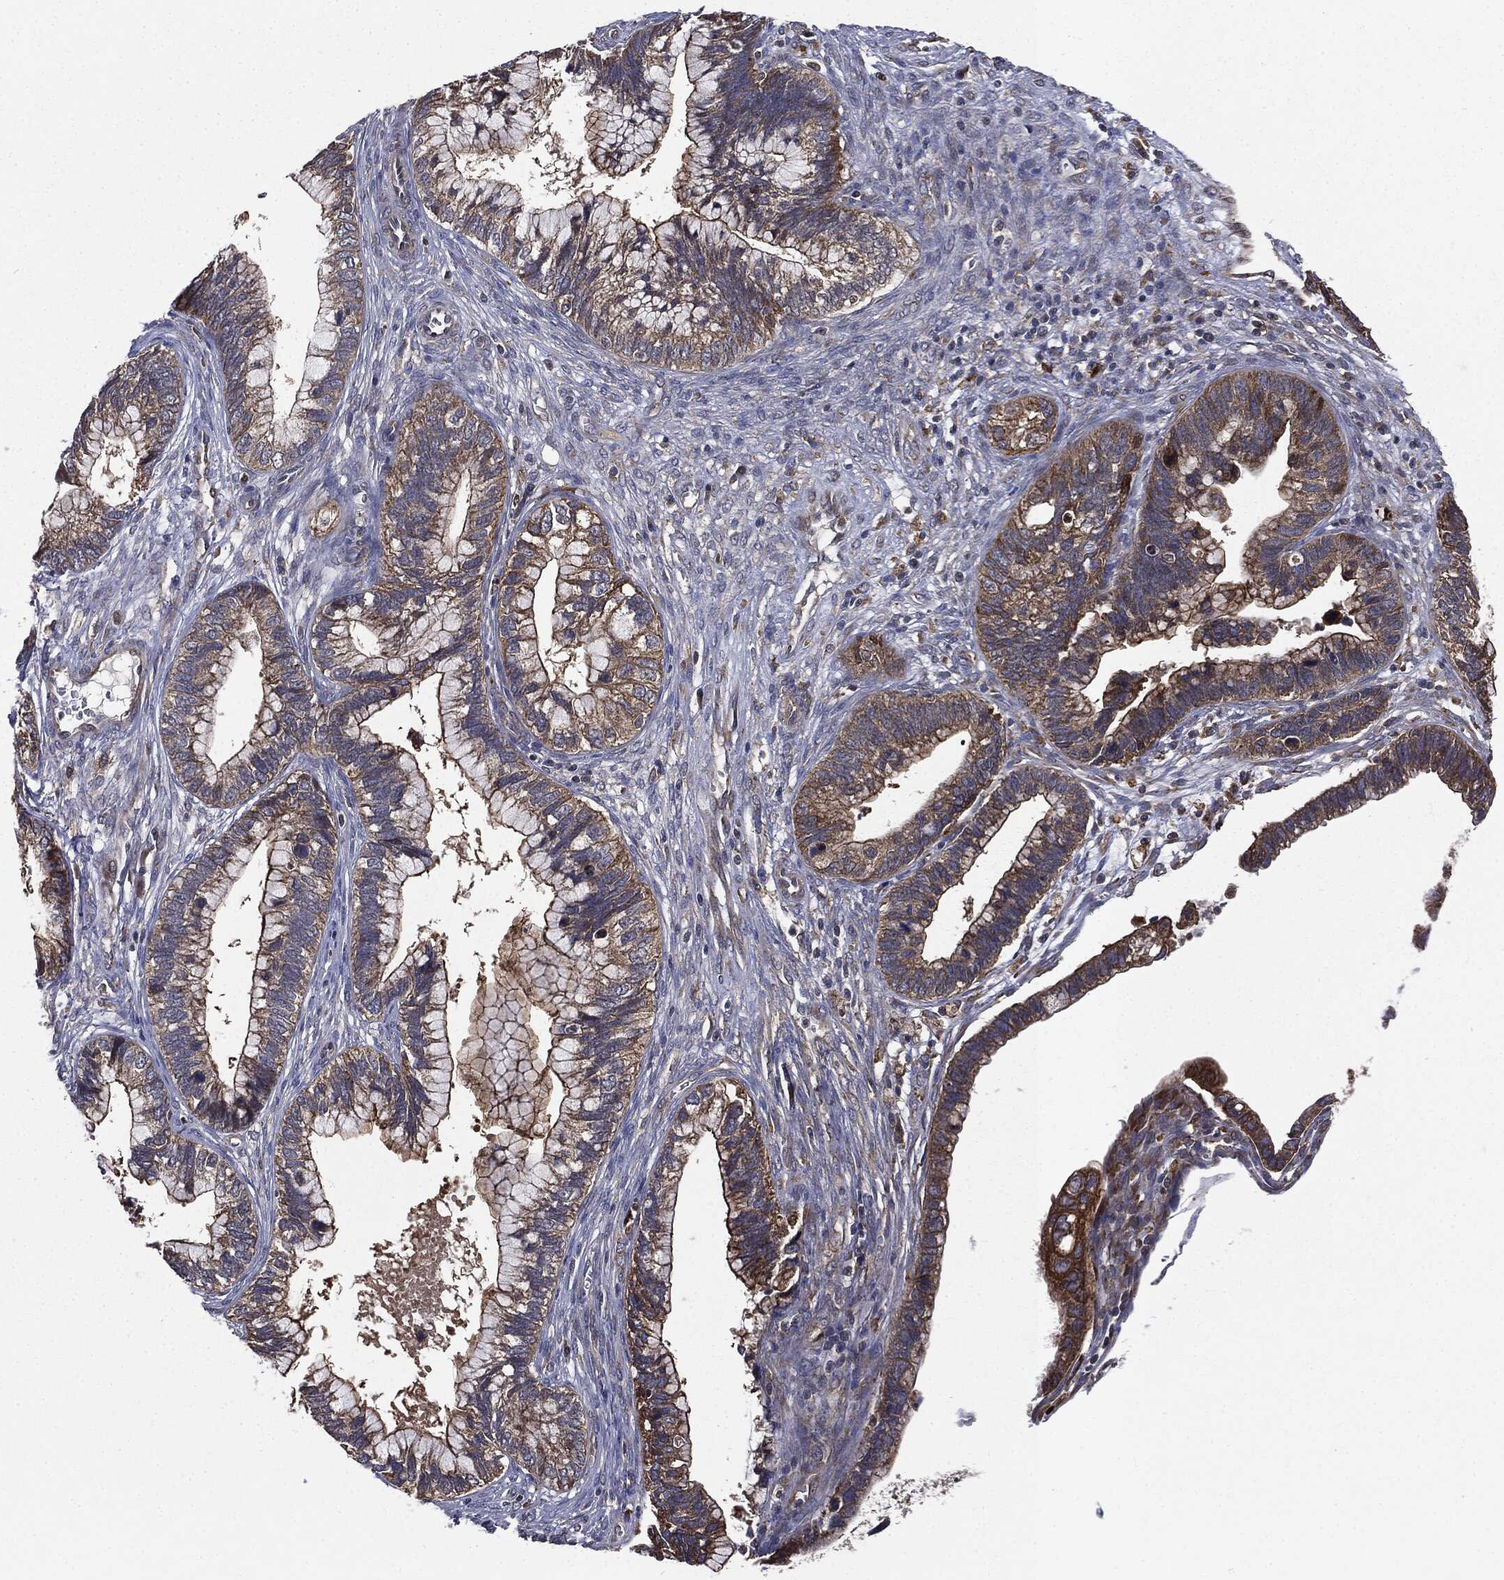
{"staining": {"intensity": "moderate", "quantity": ">75%", "location": "cytoplasmic/membranous"}, "tissue": "cervical cancer", "cell_type": "Tumor cells", "image_type": "cancer", "snomed": [{"axis": "morphology", "description": "Adenocarcinoma, NOS"}, {"axis": "topography", "description": "Cervix"}], "caption": "This micrograph displays IHC staining of human adenocarcinoma (cervical), with medium moderate cytoplasmic/membranous expression in about >75% of tumor cells.", "gene": "PLOD3", "patient": {"sex": "female", "age": 44}}